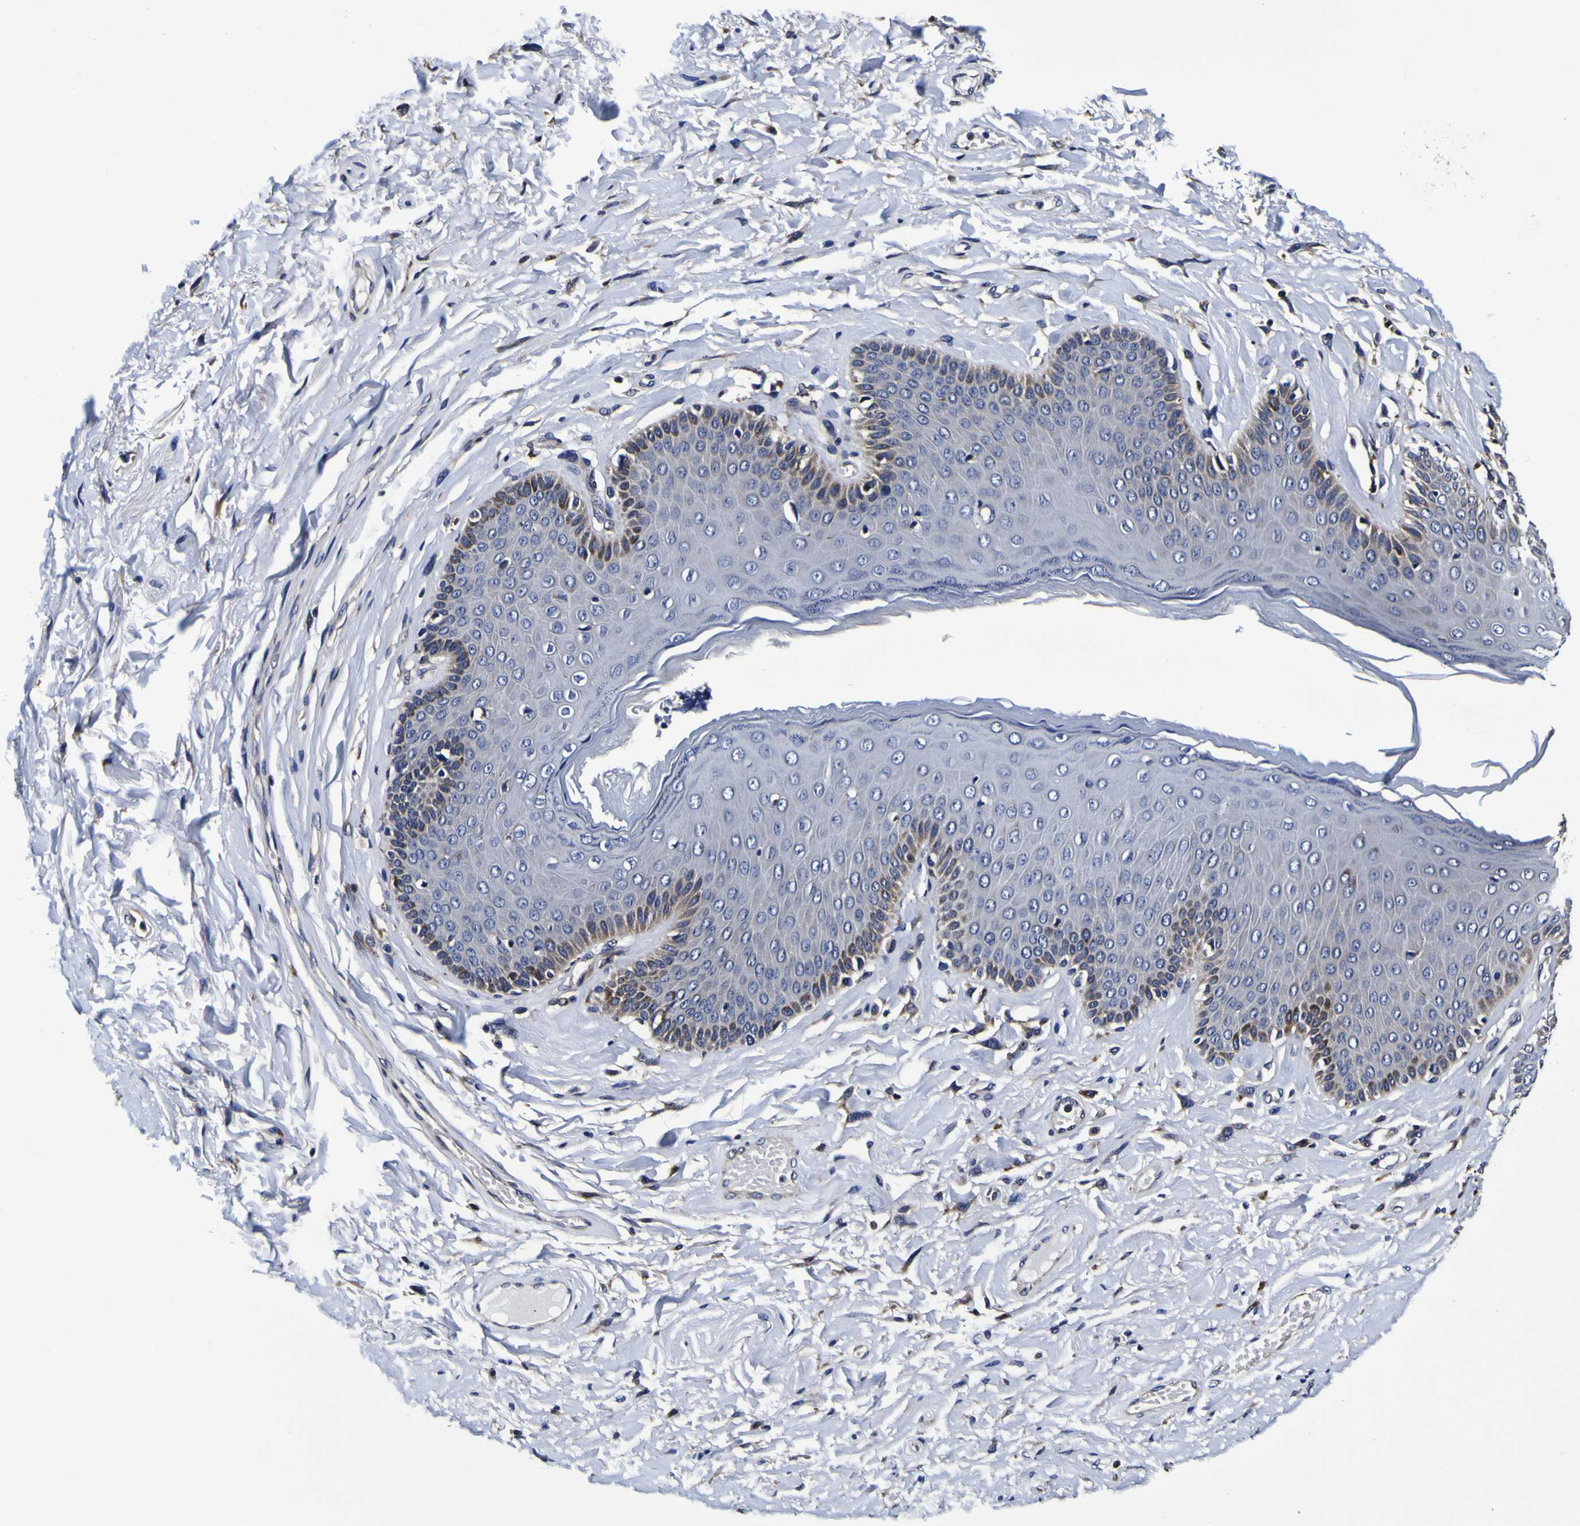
{"staining": {"intensity": "negative", "quantity": "none", "location": "none"}, "tissue": "skin", "cell_type": "Epidermal cells", "image_type": "normal", "snomed": [{"axis": "morphology", "description": "Normal tissue, NOS"}, {"axis": "topography", "description": "Anal"}], "caption": "Histopathology image shows no protein expression in epidermal cells of normal skin.", "gene": "GPX1", "patient": {"sex": "male", "age": 69}}